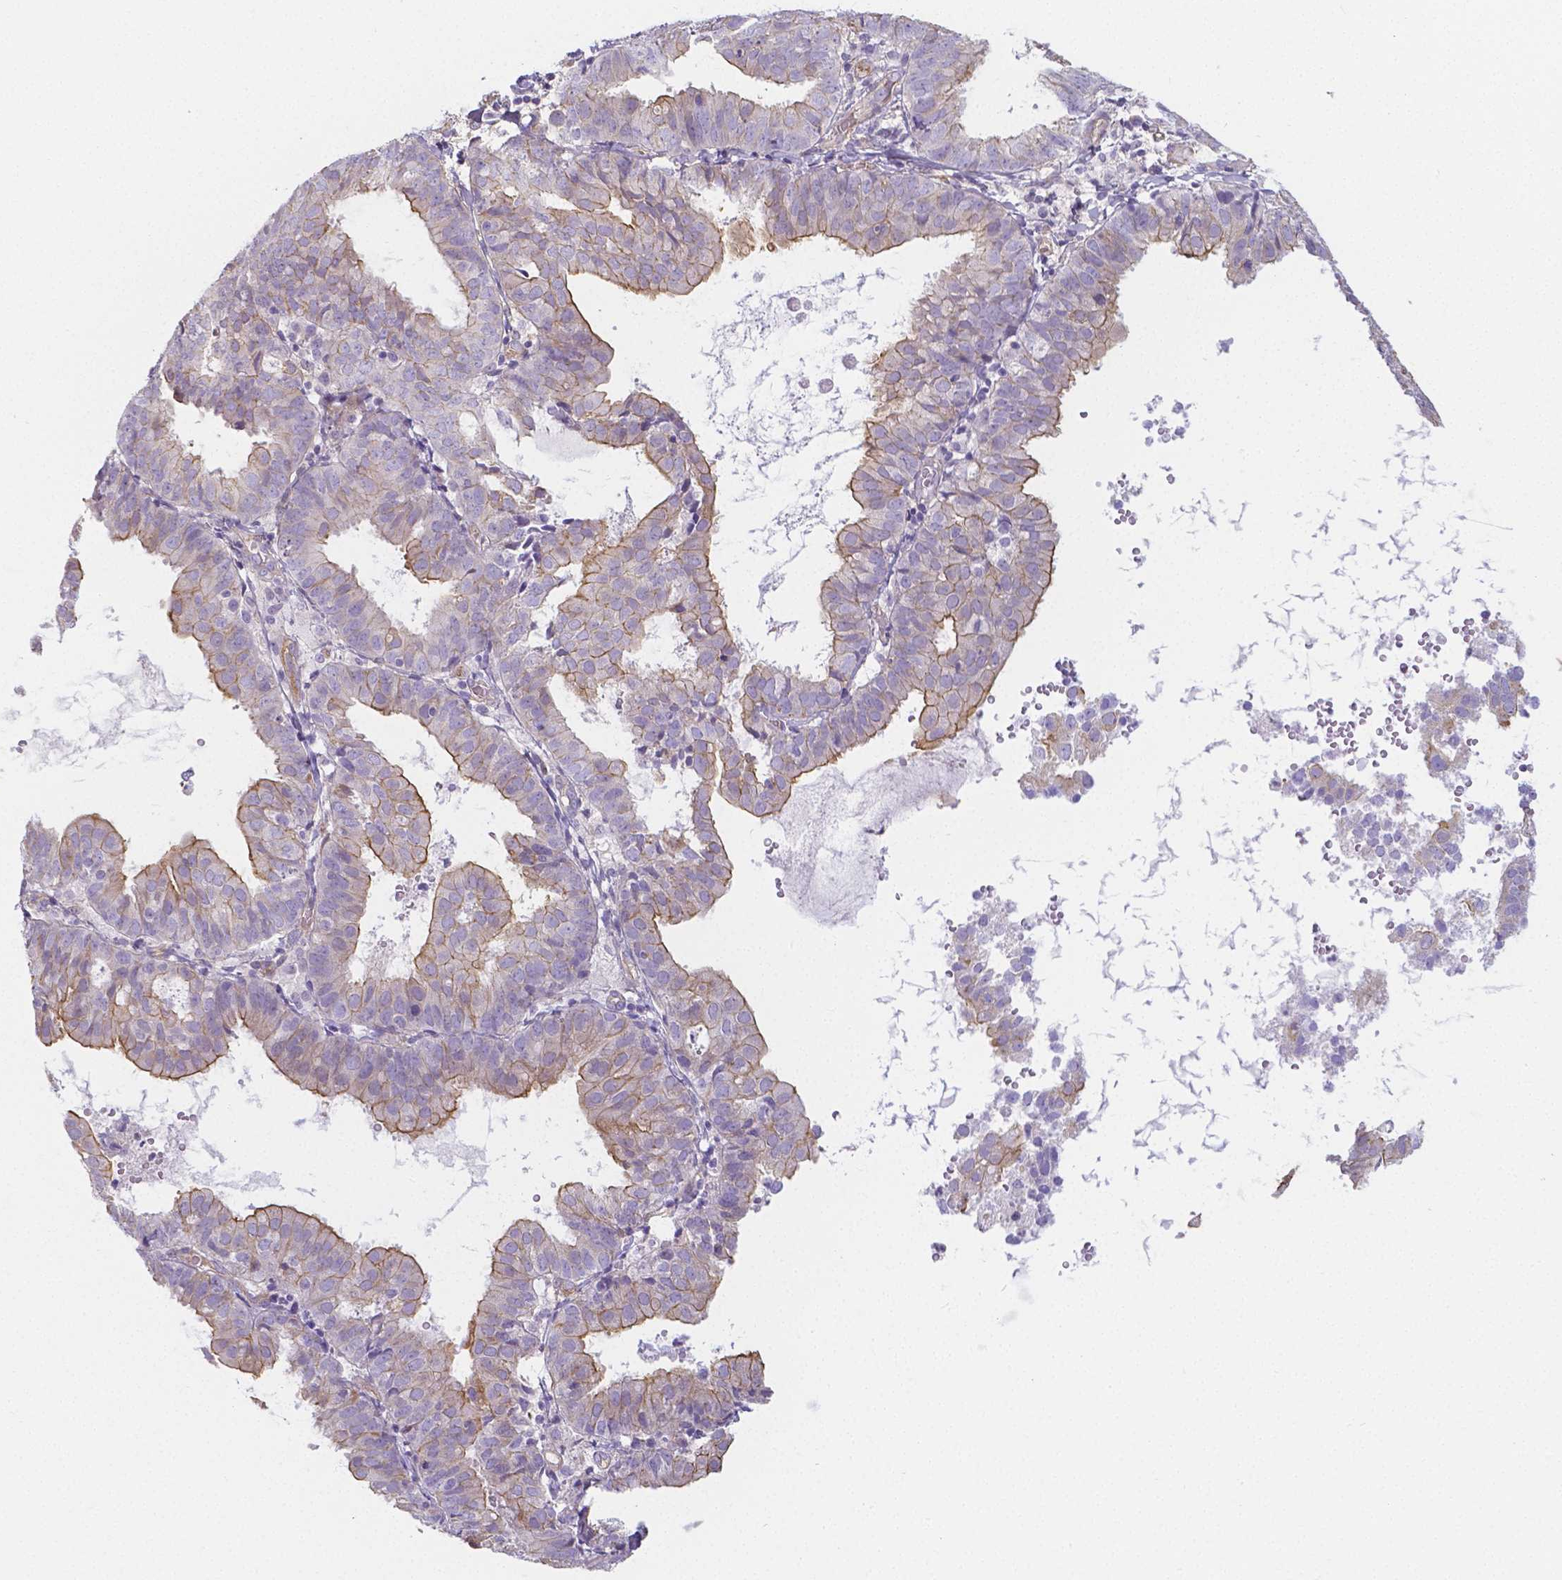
{"staining": {"intensity": "moderate", "quantity": "<25%", "location": "cytoplasmic/membranous"}, "tissue": "endometrial cancer", "cell_type": "Tumor cells", "image_type": "cancer", "snomed": [{"axis": "morphology", "description": "Adenocarcinoma, NOS"}, {"axis": "topography", "description": "Endometrium"}], "caption": "There is low levels of moderate cytoplasmic/membranous staining in tumor cells of endometrial adenocarcinoma, as demonstrated by immunohistochemical staining (brown color).", "gene": "CRMP1", "patient": {"sex": "female", "age": 80}}